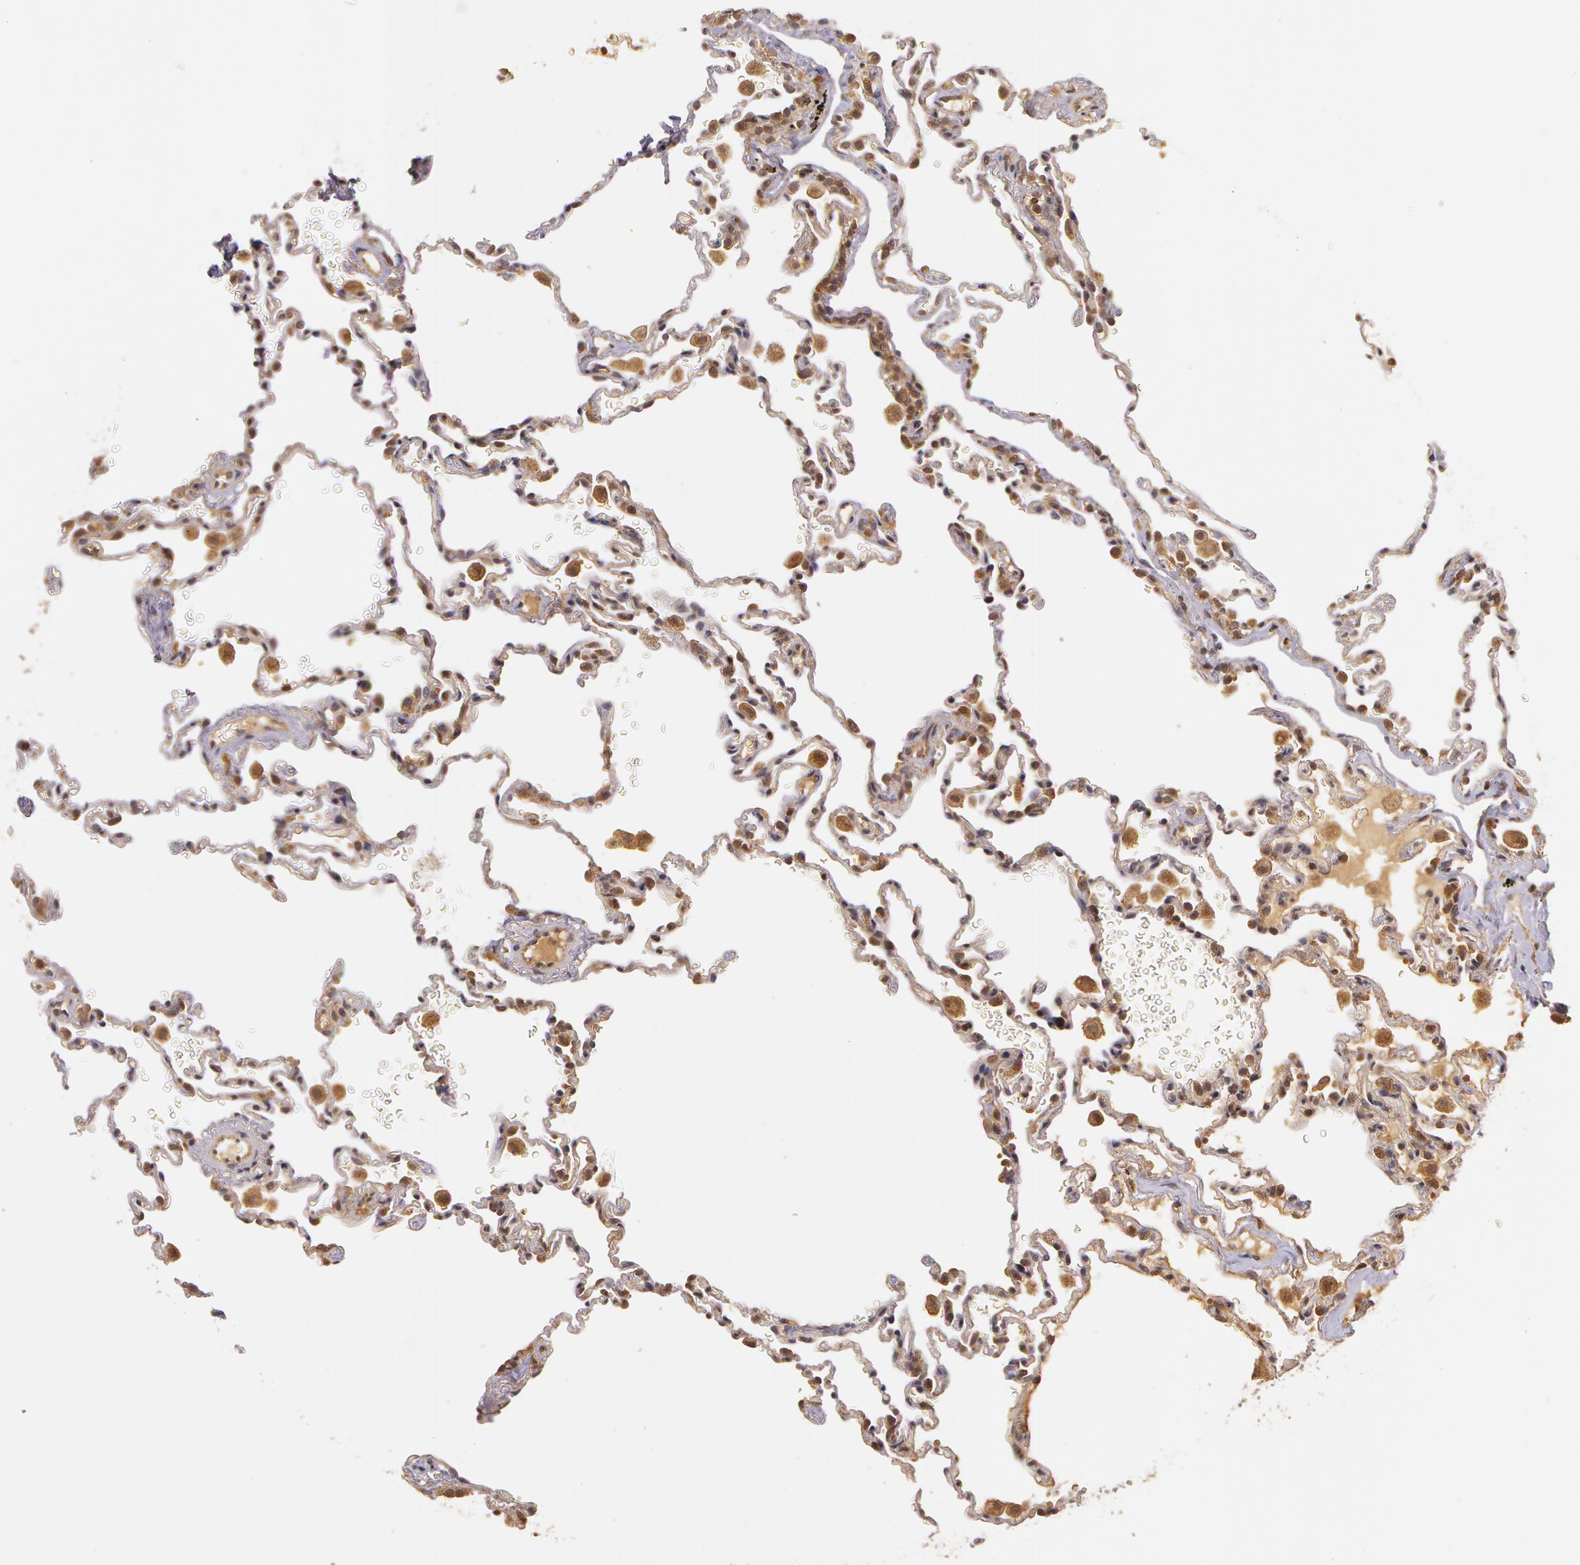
{"staining": {"intensity": "moderate", "quantity": ">75%", "location": "cytoplasmic/membranous"}, "tissue": "lung", "cell_type": "Alveolar cells", "image_type": "normal", "snomed": [{"axis": "morphology", "description": "Normal tissue, NOS"}, {"axis": "topography", "description": "Lung"}], "caption": "Immunohistochemical staining of unremarkable lung demonstrates >75% levels of moderate cytoplasmic/membranous protein expression in approximately >75% of alveolar cells. (IHC, brightfield microscopy, high magnification).", "gene": "ASCC2", "patient": {"sex": "male", "age": 59}}